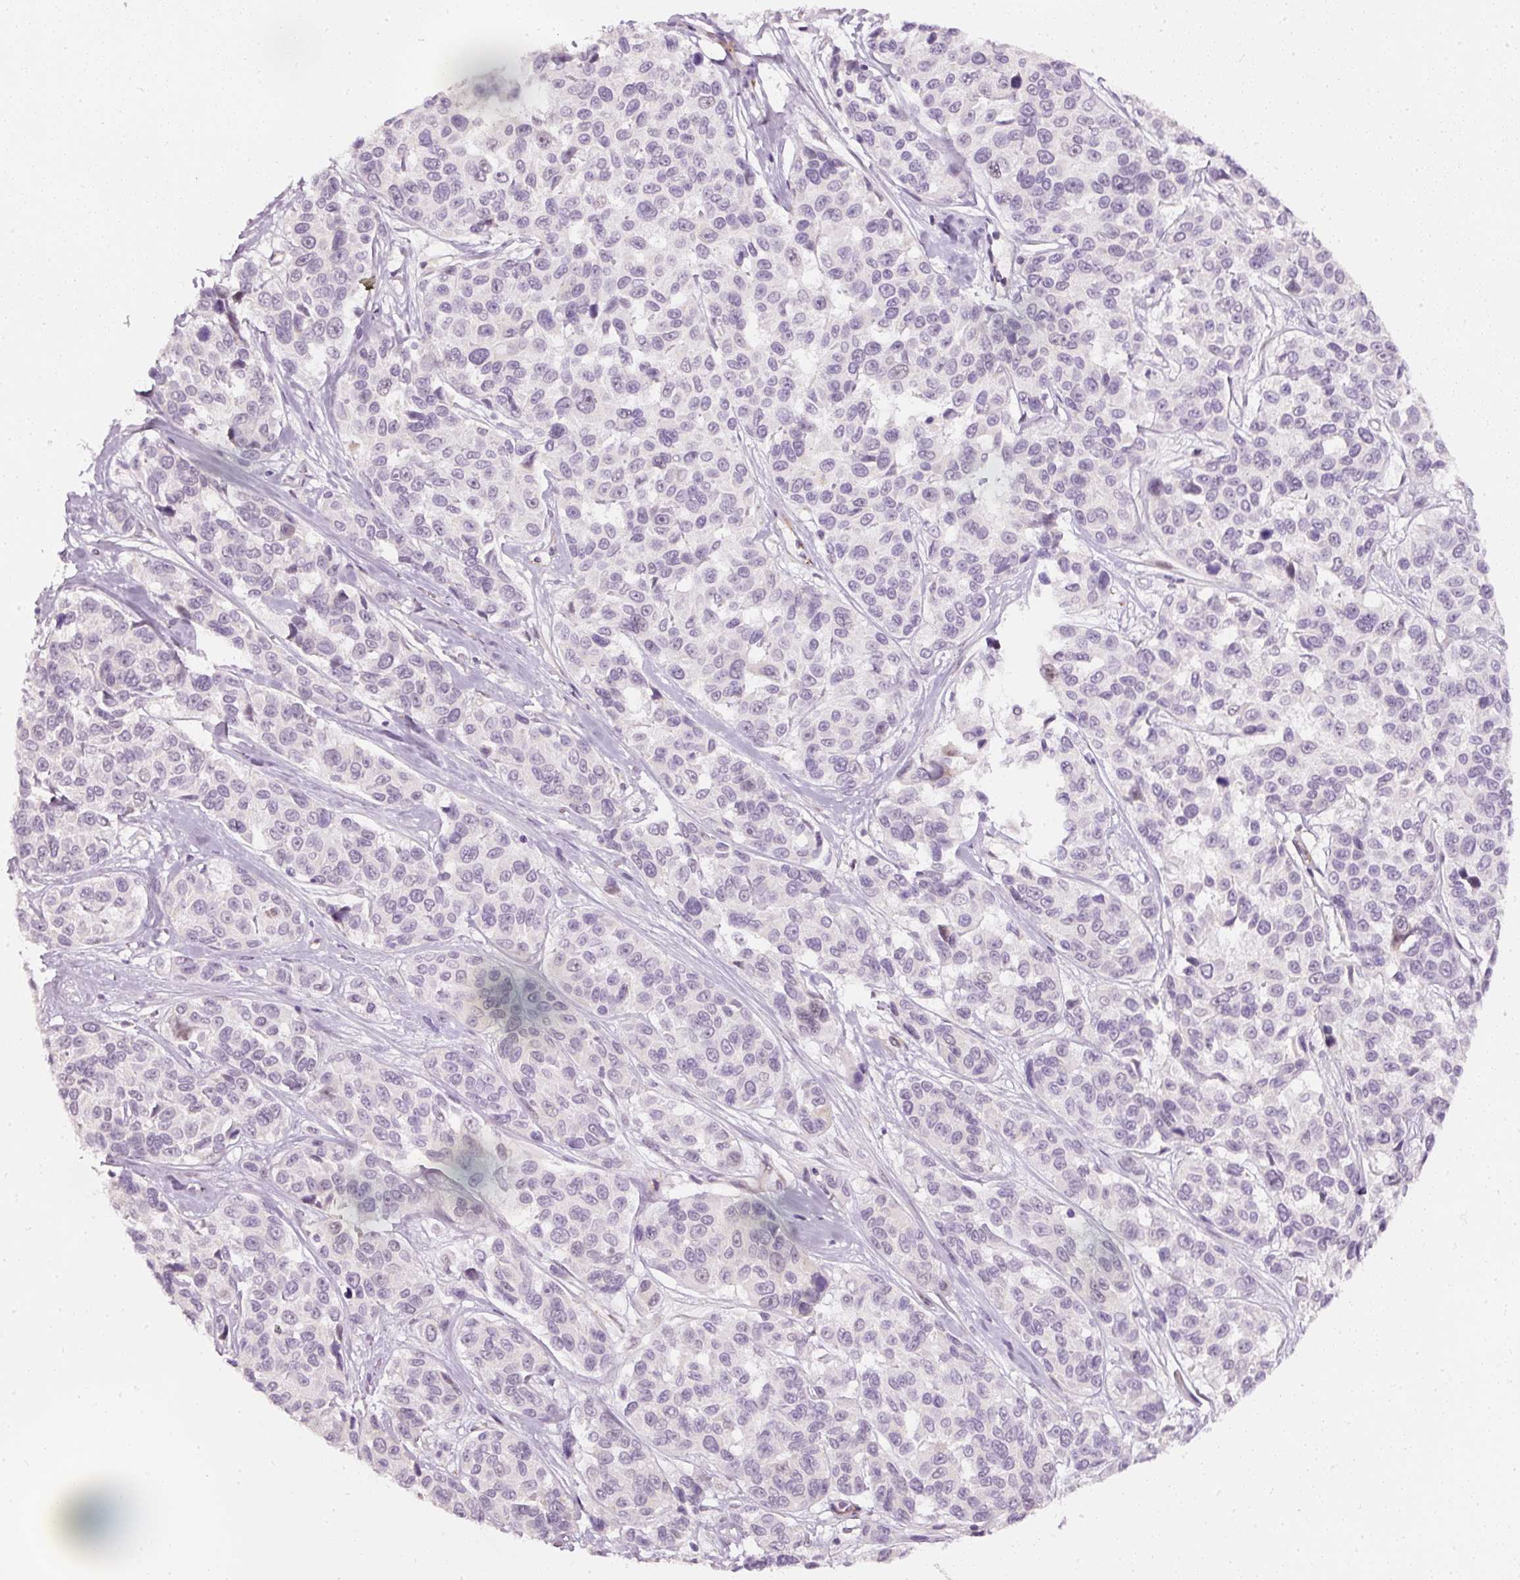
{"staining": {"intensity": "negative", "quantity": "none", "location": "none"}, "tissue": "melanoma", "cell_type": "Tumor cells", "image_type": "cancer", "snomed": [{"axis": "morphology", "description": "Malignant melanoma, NOS"}, {"axis": "topography", "description": "Skin"}], "caption": "Immunohistochemical staining of melanoma shows no significant positivity in tumor cells.", "gene": "TOGARAM1", "patient": {"sex": "female", "age": 66}}